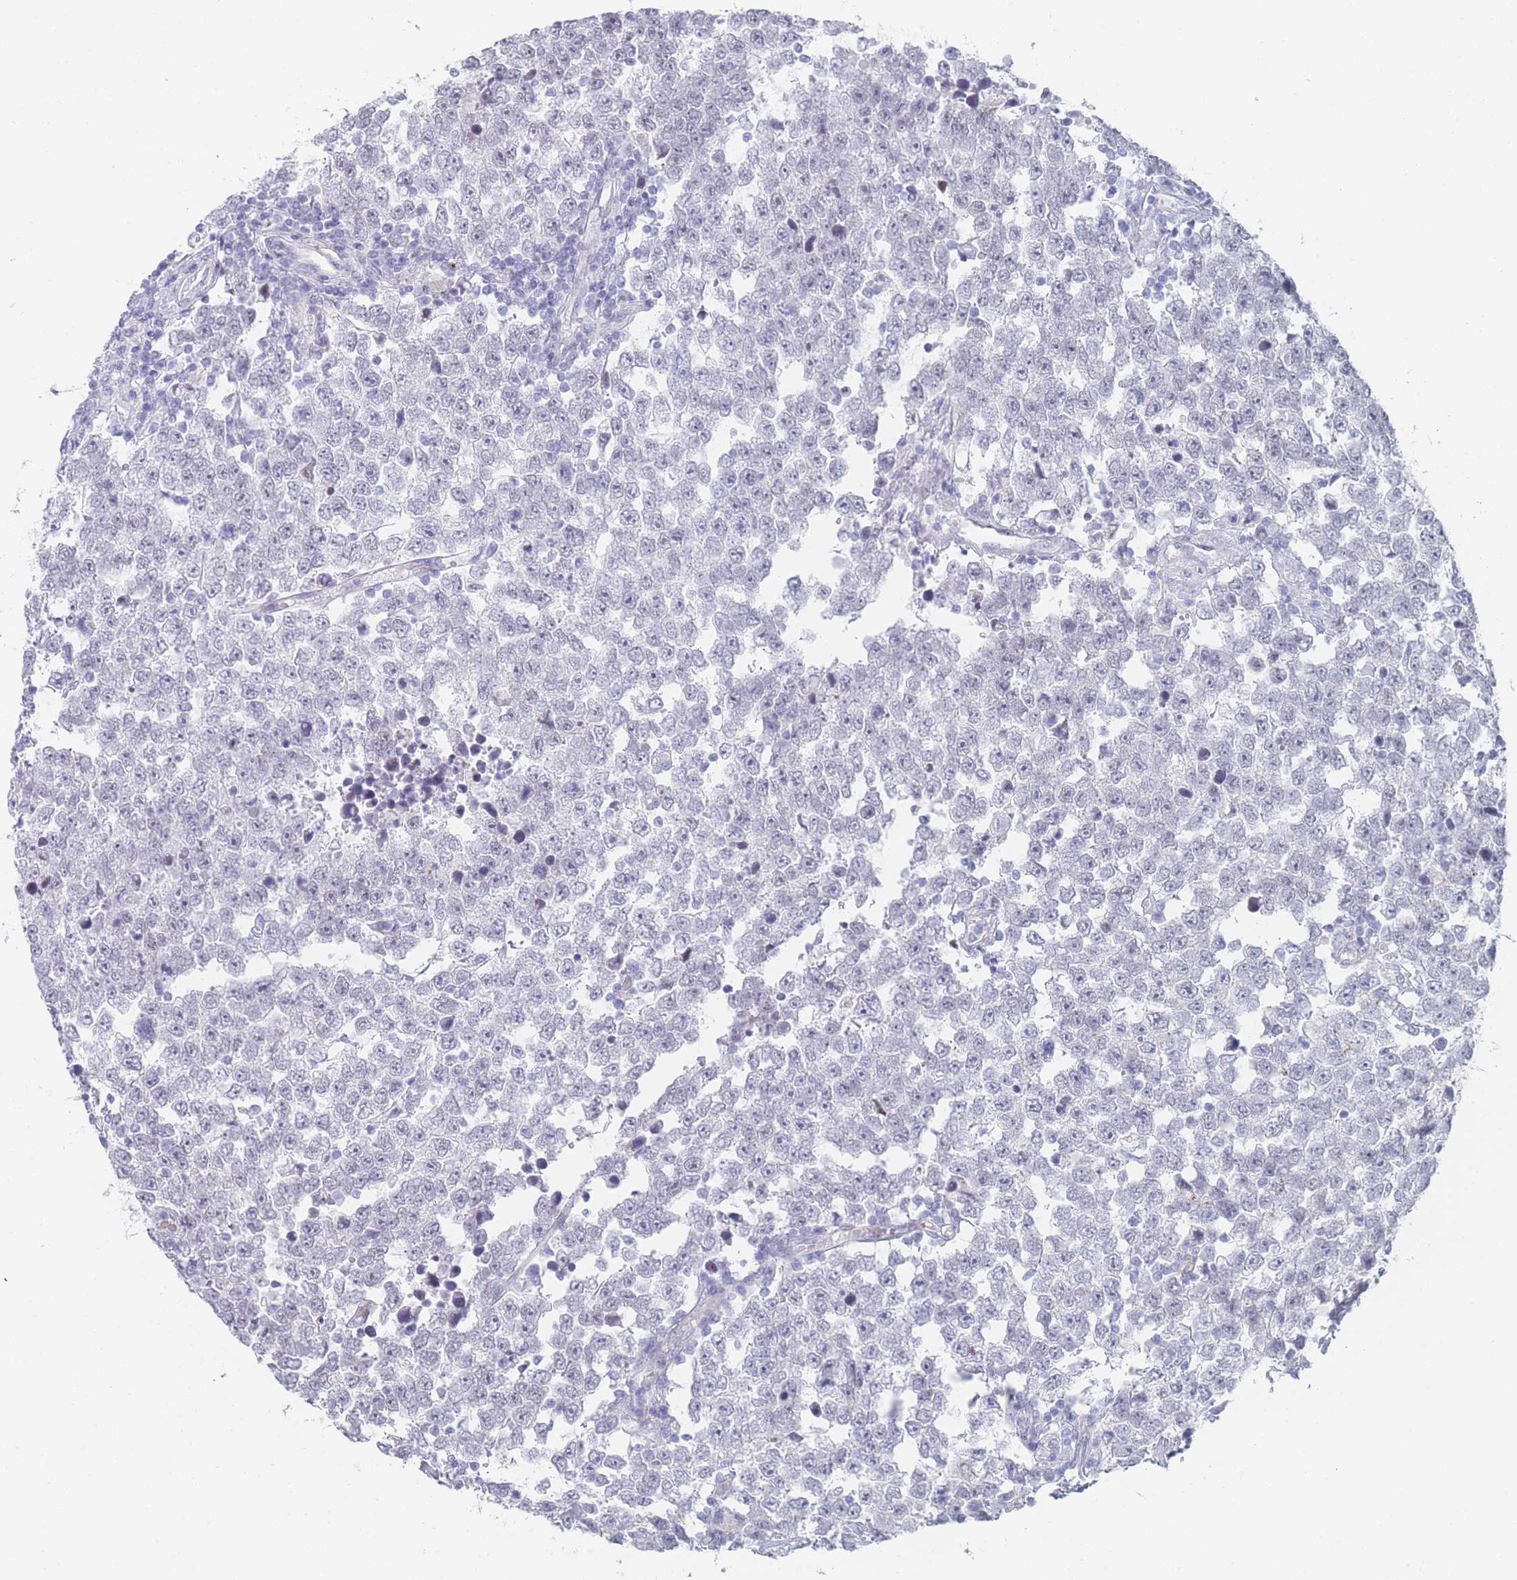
{"staining": {"intensity": "negative", "quantity": "none", "location": "none"}, "tissue": "testis cancer", "cell_type": "Tumor cells", "image_type": "cancer", "snomed": [{"axis": "morphology", "description": "Seminoma, NOS"}, {"axis": "morphology", "description": "Carcinoma, Embryonal, NOS"}, {"axis": "topography", "description": "Testis"}], "caption": "High magnification brightfield microscopy of testis cancer stained with DAB (brown) and counterstained with hematoxylin (blue): tumor cells show no significant expression.", "gene": "IMPG1", "patient": {"sex": "male", "age": 28}}